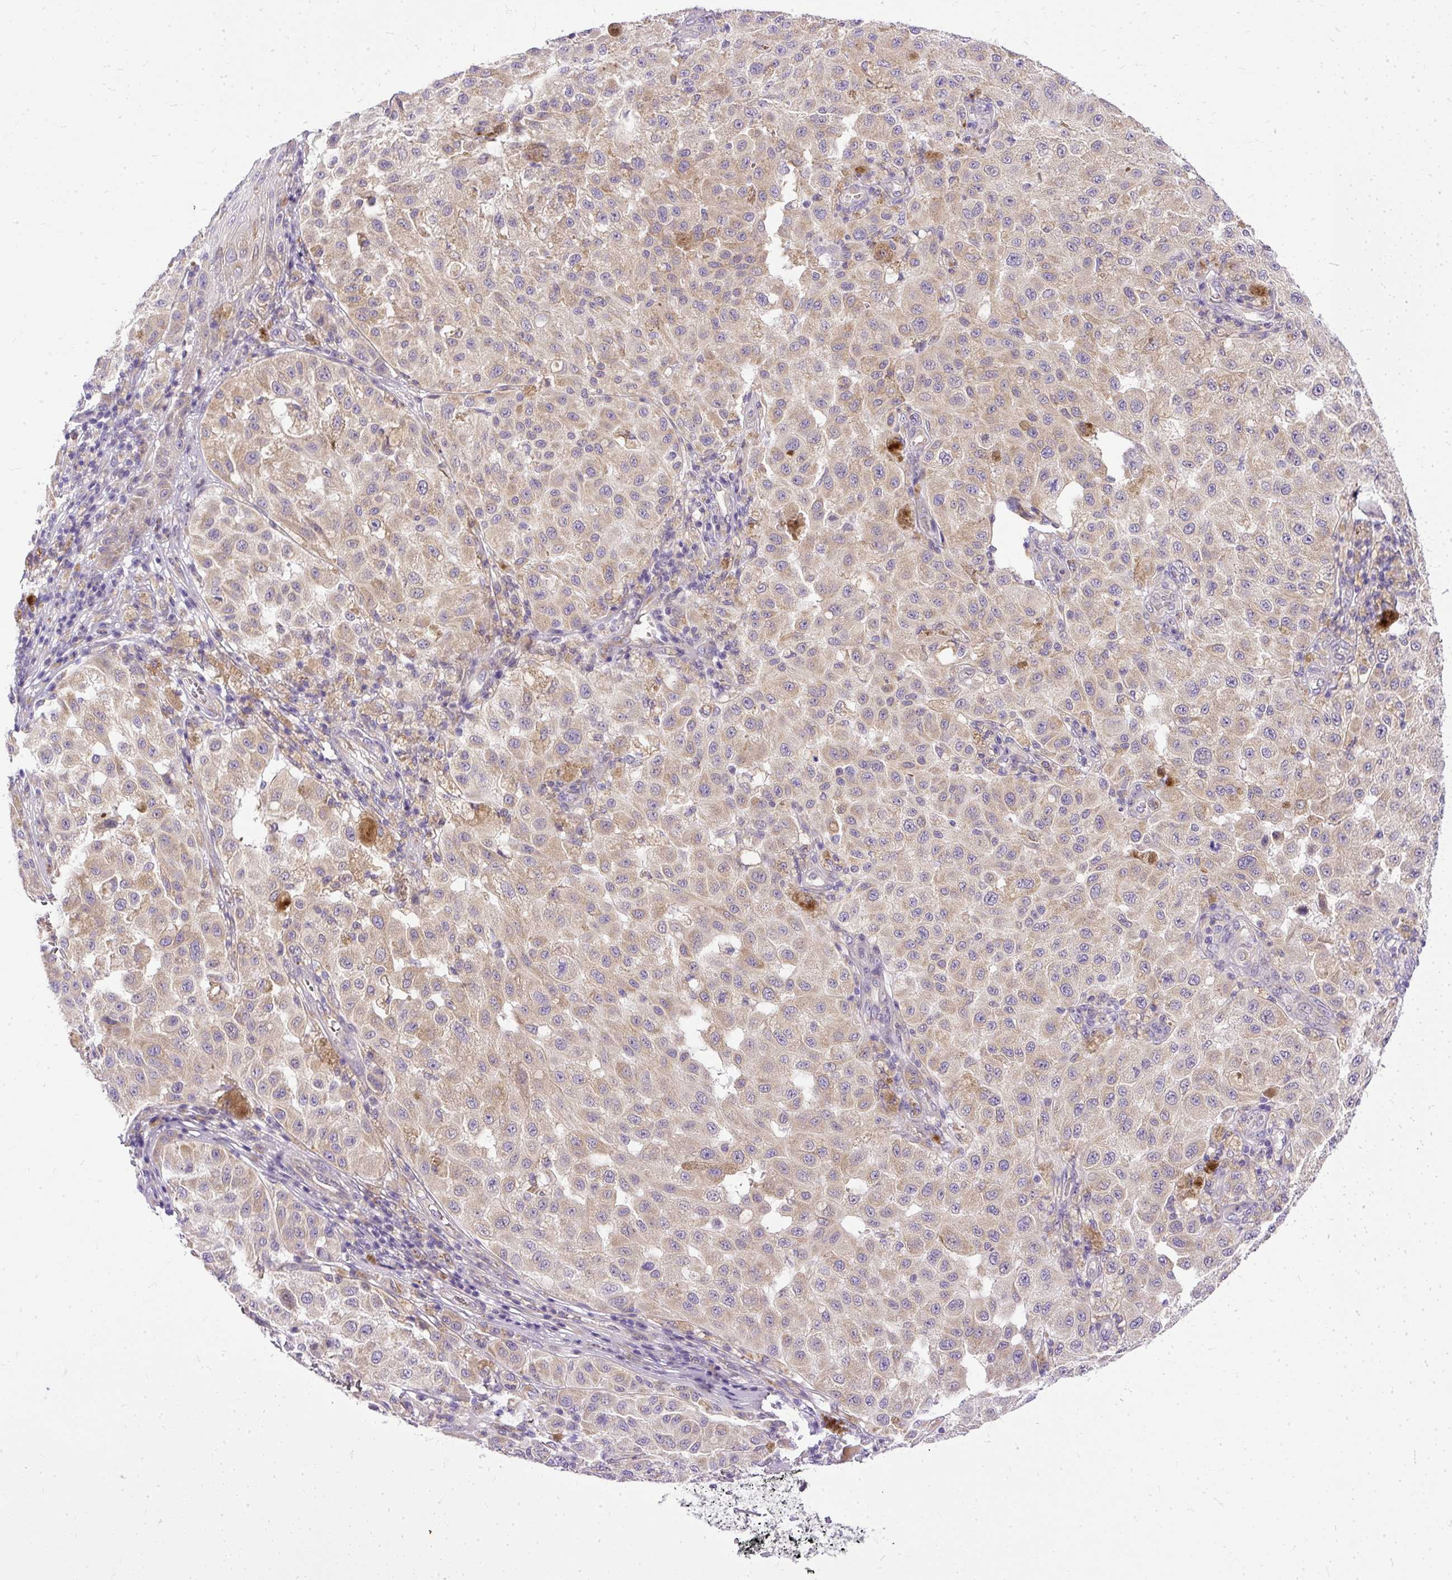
{"staining": {"intensity": "weak", "quantity": "25%-75%", "location": "cytoplasmic/membranous"}, "tissue": "melanoma", "cell_type": "Tumor cells", "image_type": "cancer", "snomed": [{"axis": "morphology", "description": "Malignant melanoma, NOS"}, {"axis": "topography", "description": "Skin"}], "caption": "An IHC image of neoplastic tissue is shown. Protein staining in brown shows weak cytoplasmic/membranous positivity in melanoma within tumor cells.", "gene": "AMFR", "patient": {"sex": "female", "age": 64}}